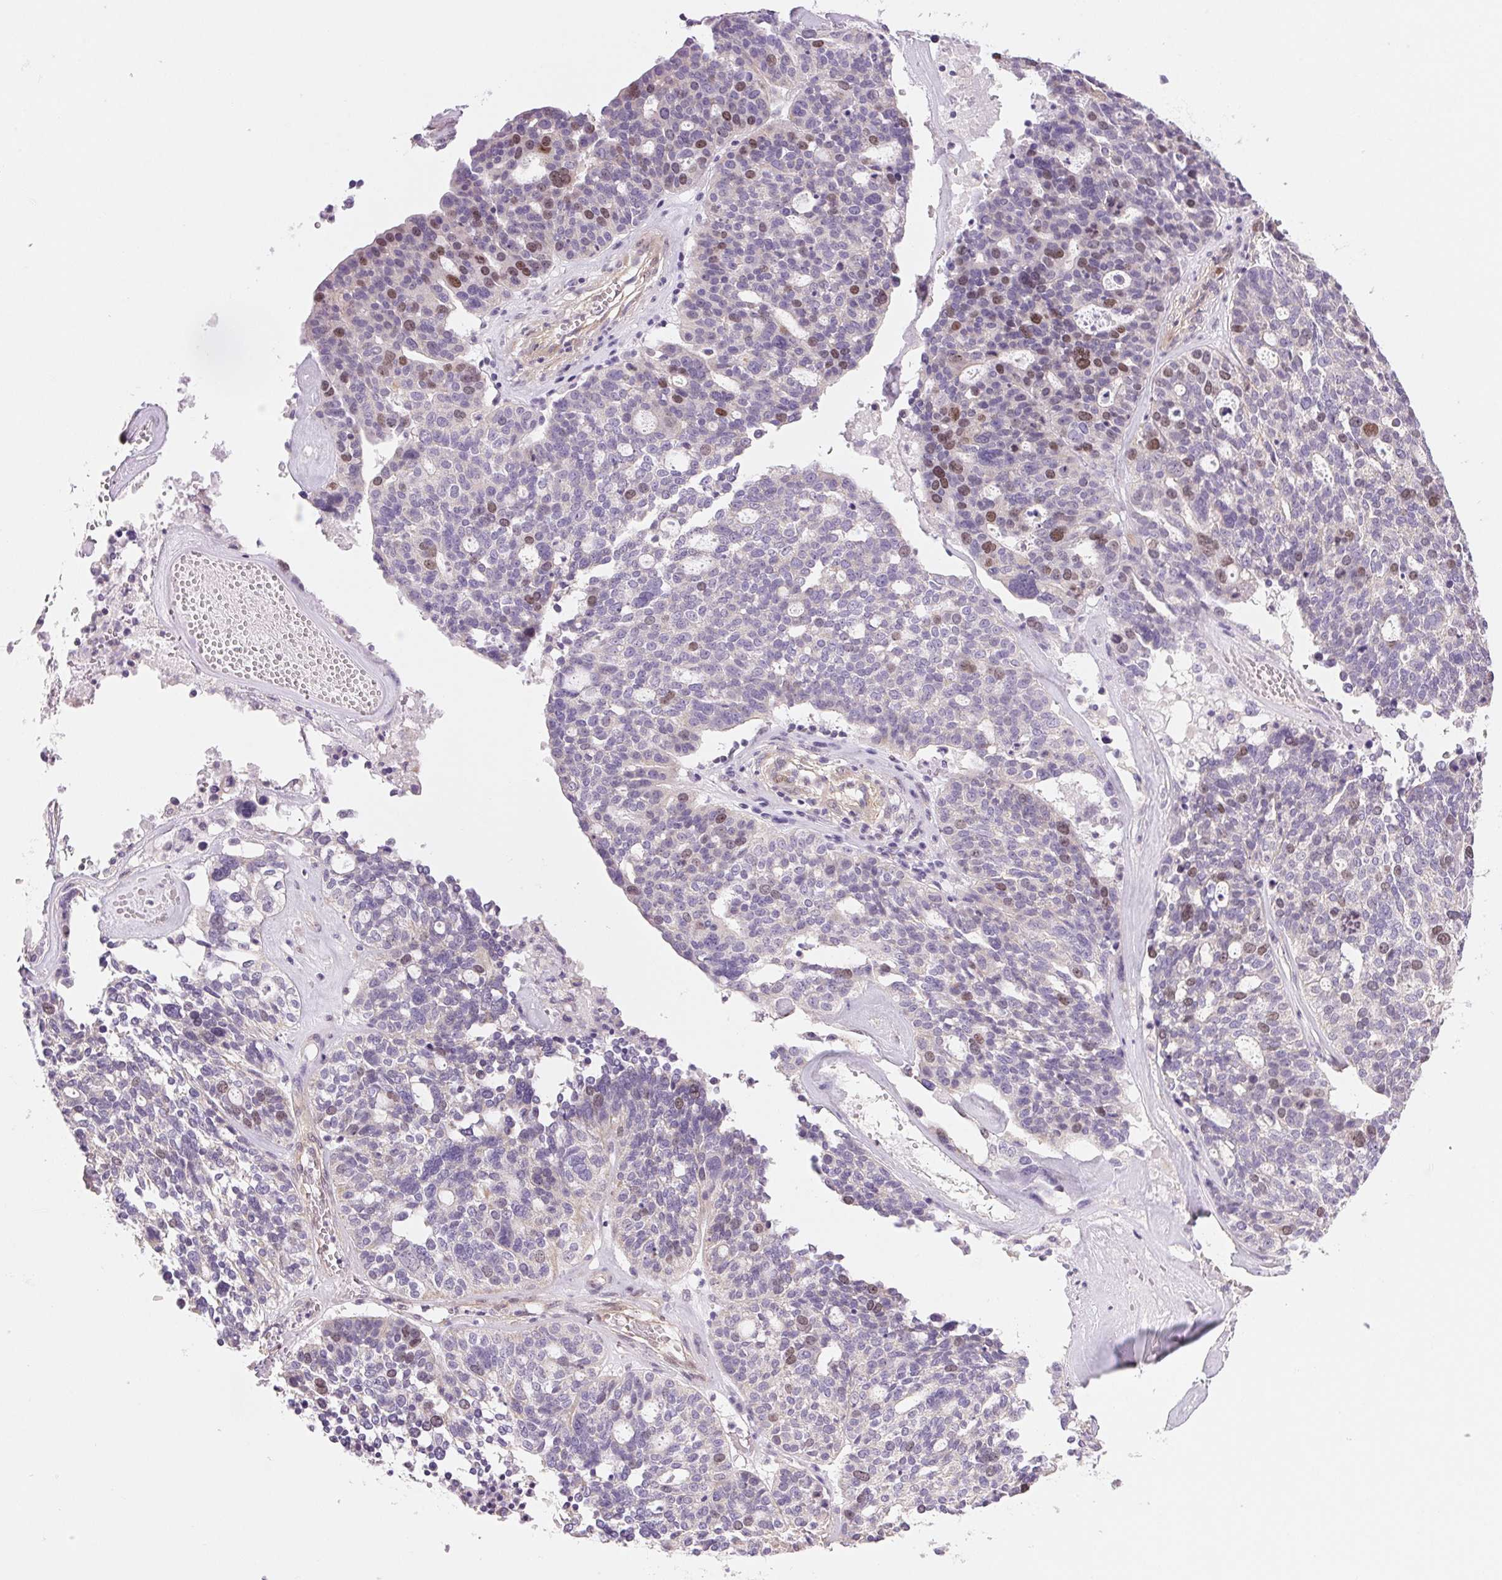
{"staining": {"intensity": "moderate", "quantity": "<25%", "location": "nuclear"}, "tissue": "ovarian cancer", "cell_type": "Tumor cells", "image_type": "cancer", "snomed": [{"axis": "morphology", "description": "Cystadenocarcinoma, serous, NOS"}, {"axis": "topography", "description": "Ovary"}], "caption": "This image exhibits ovarian cancer (serous cystadenocarcinoma) stained with immunohistochemistry to label a protein in brown. The nuclear of tumor cells show moderate positivity for the protein. Nuclei are counter-stained blue.", "gene": "SMTN", "patient": {"sex": "female", "age": 59}}